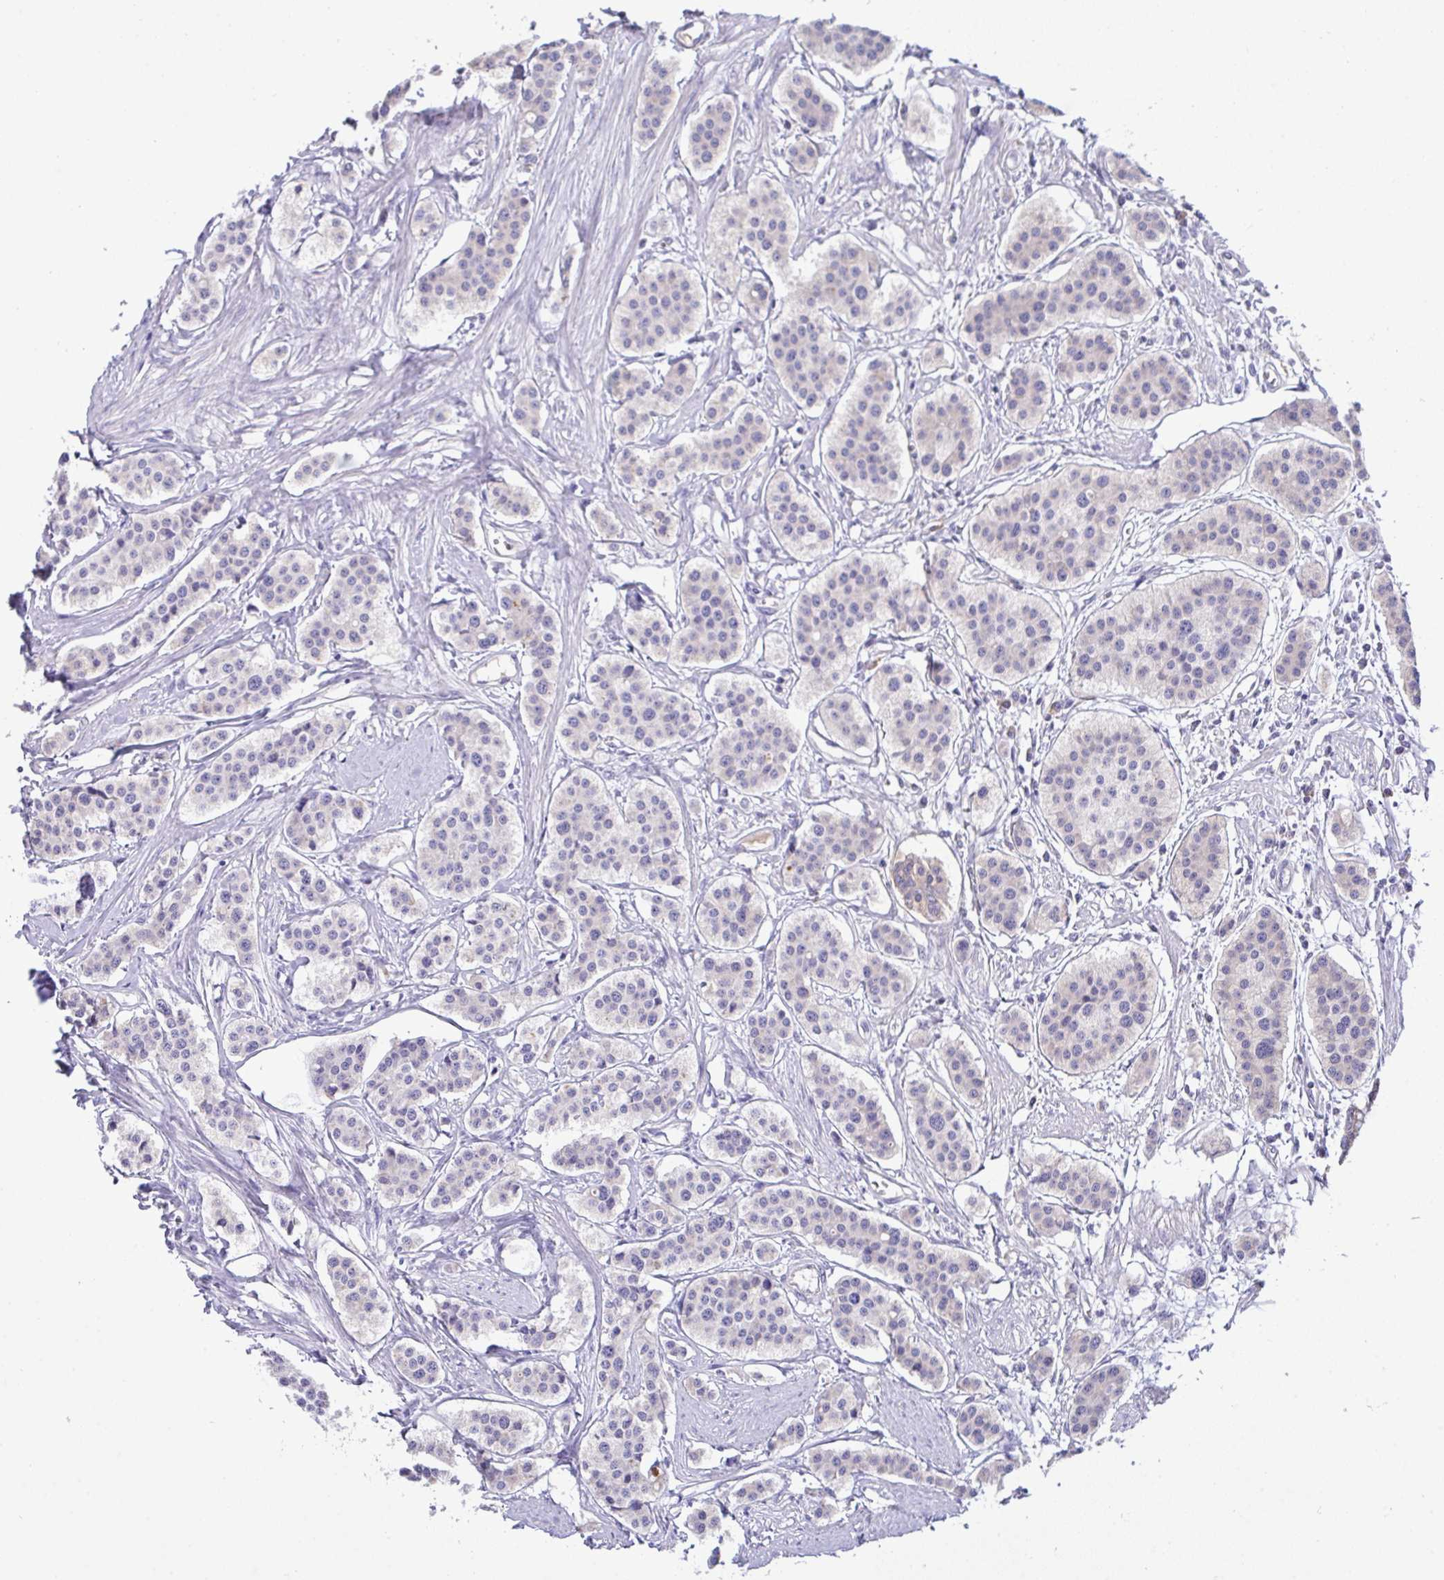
{"staining": {"intensity": "negative", "quantity": "none", "location": "none"}, "tissue": "carcinoid", "cell_type": "Tumor cells", "image_type": "cancer", "snomed": [{"axis": "morphology", "description": "Carcinoid, malignant, NOS"}, {"axis": "topography", "description": "Small intestine"}], "caption": "Tumor cells are negative for brown protein staining in carcinoid (malignant).", "gene": "ZNF581", "patient": {"sex": "male", "age": 60}}